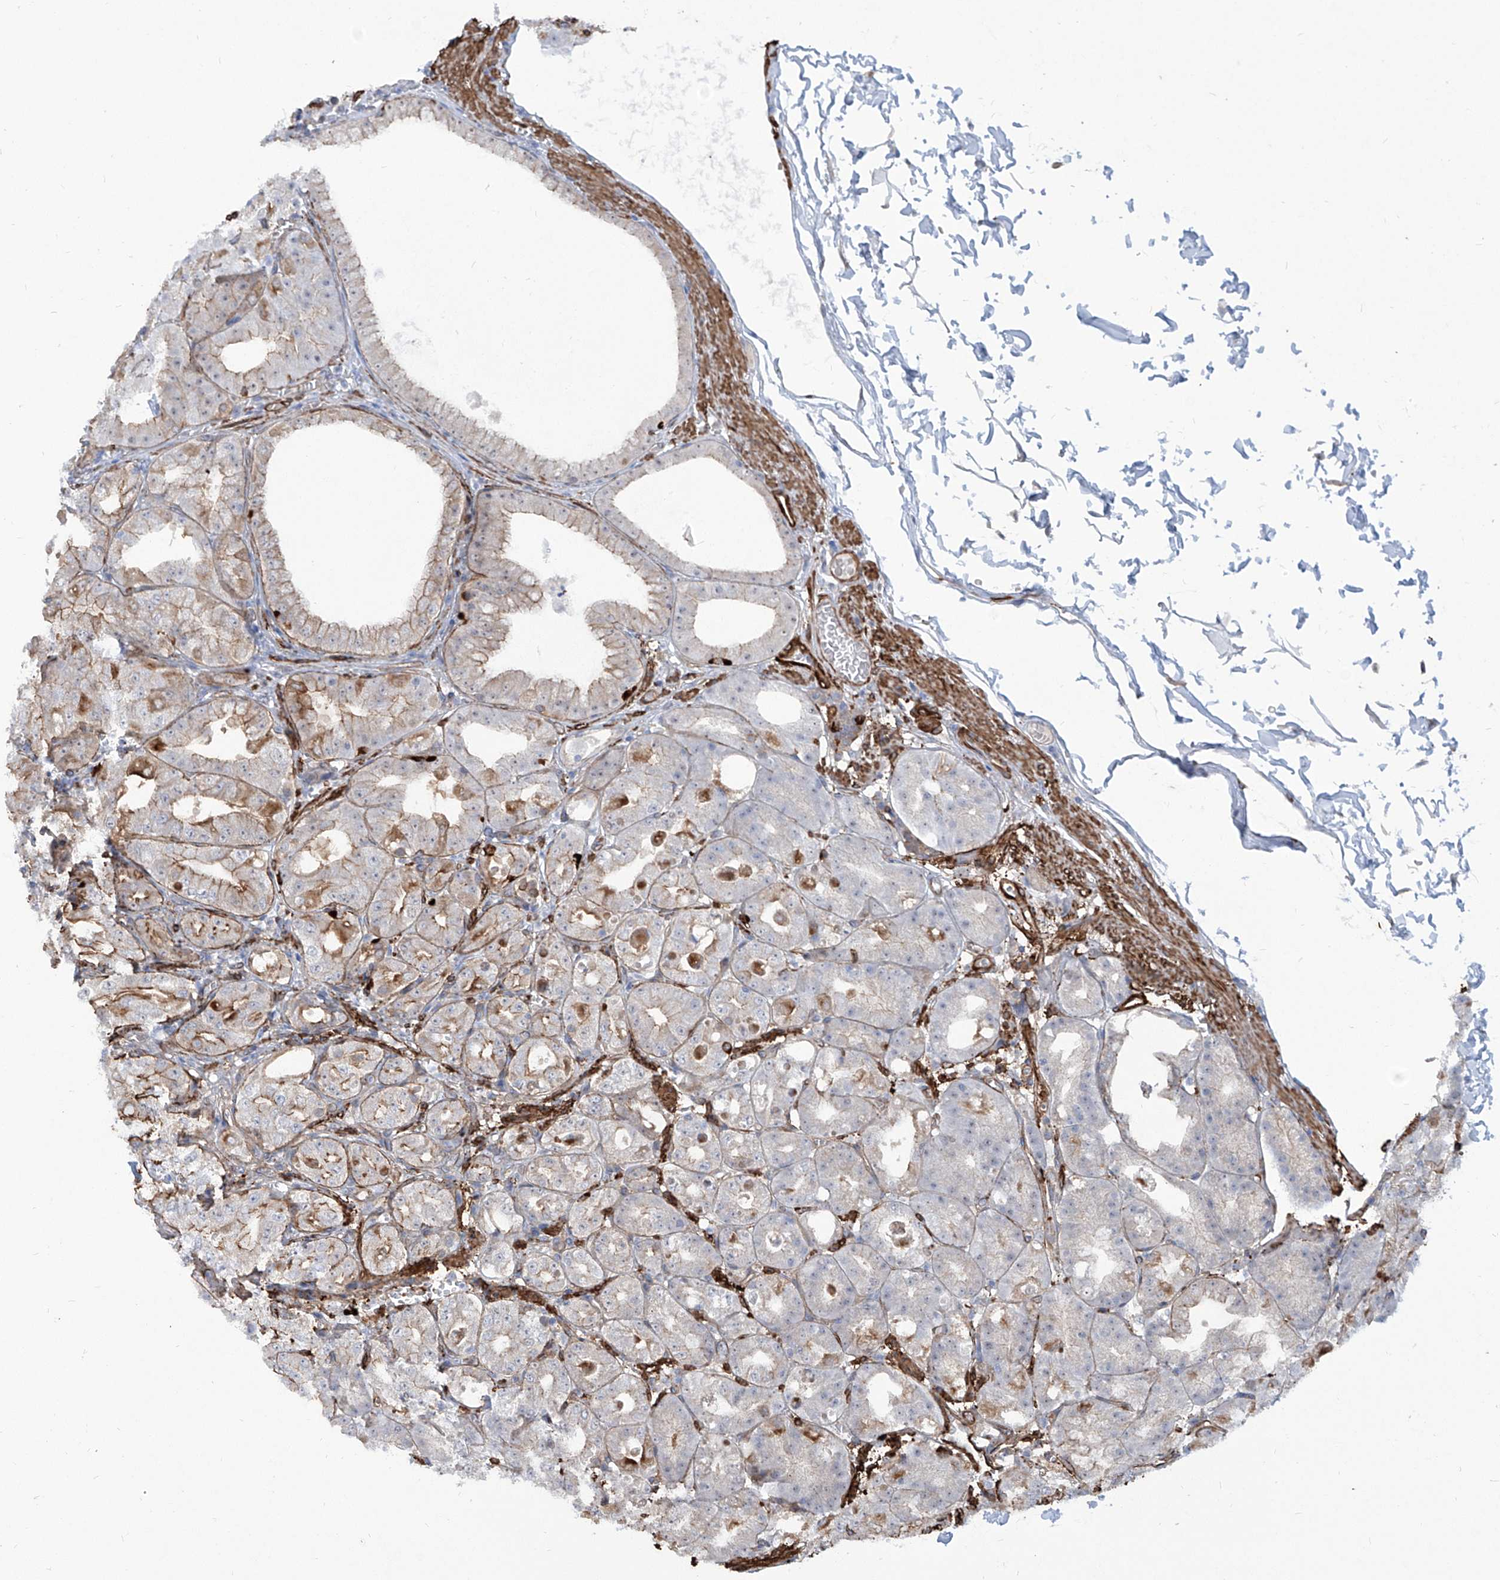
{"staining": {"intensity": "moderate", "quantity": "25%-75%", "location": "cytoplasmic/membranous"}, "tissue": "stomach", "cell_type": "Glandular cells", "image_type": "normal", "snomed": [{"axis": "morphology", "description": "Normal tissue, NOS"}, {"axis": "topography", "description": "Stomach, lower"}], "caption": "This micrograph exhibits normal stomach stained with immunohistochemistry (IHC) to label a protein in brown. The cytoplasmic/membranous of glandular cells show moderate positivity for the protein. Nuclei are counter-stained blue.", "gene": "ZNF490", "patient": {"sex": "male", "age": 71}}